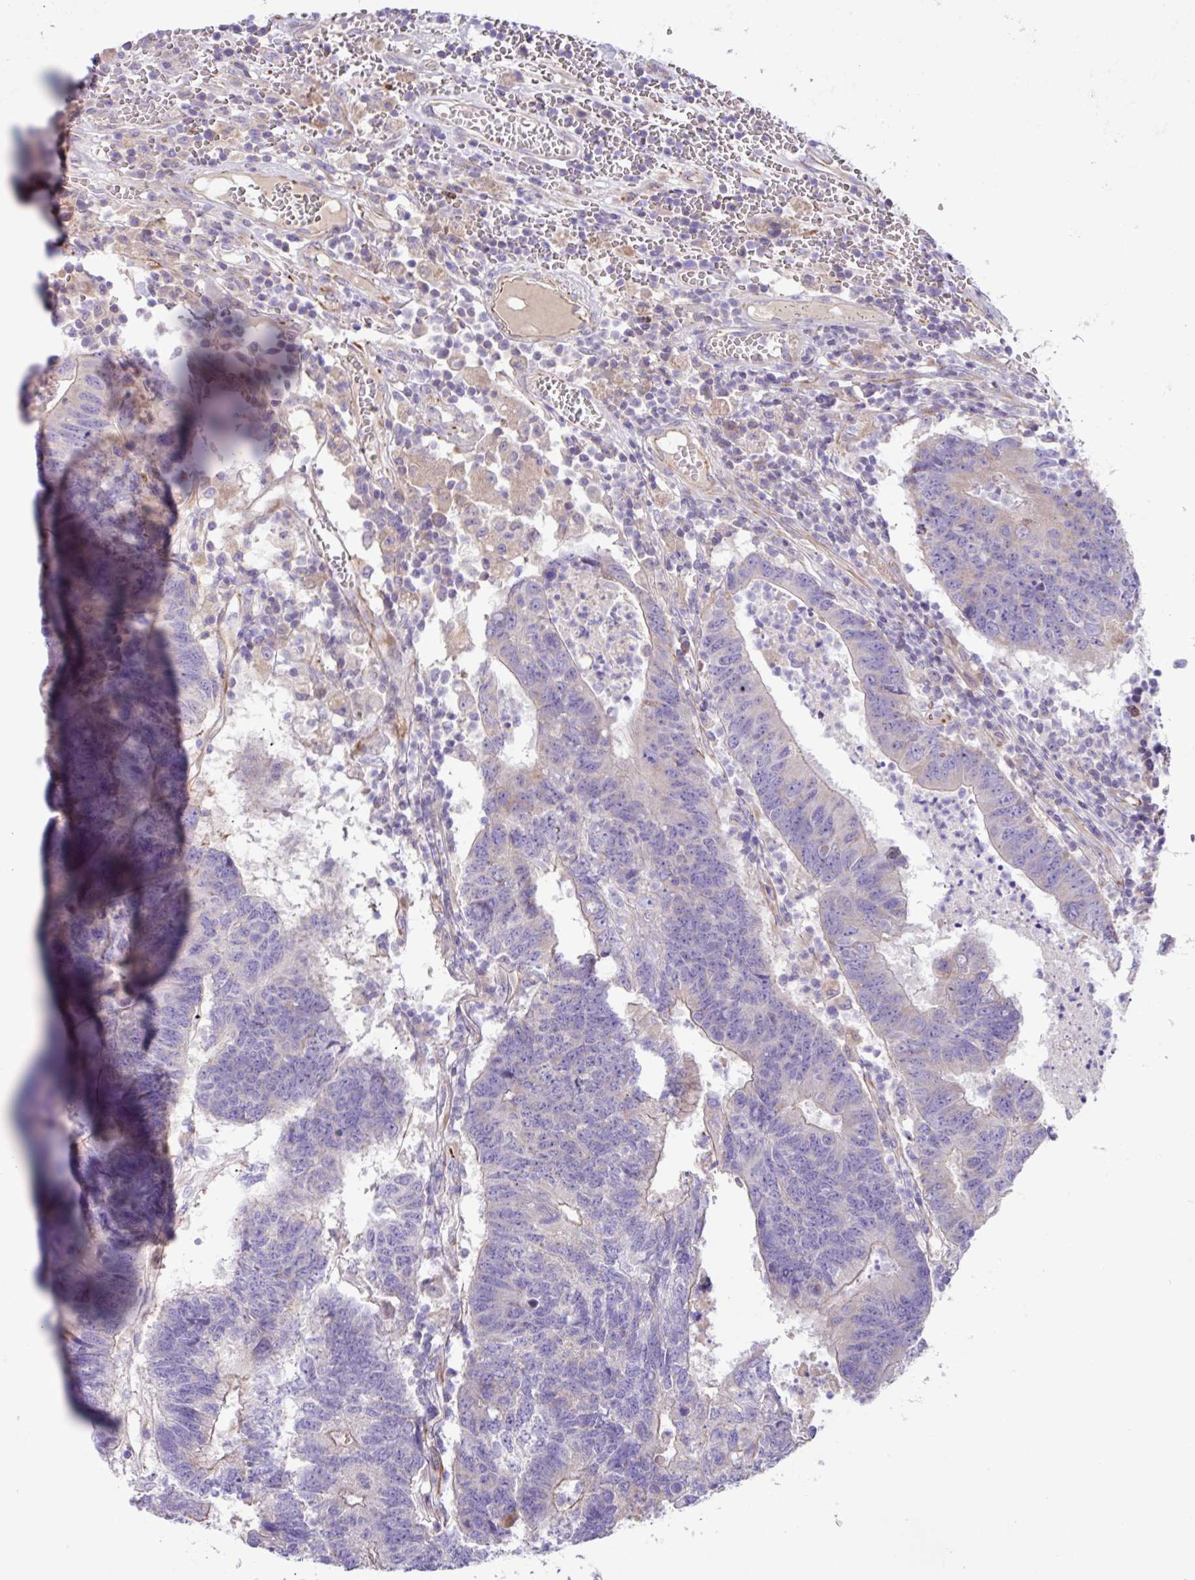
{"staining": {"intensity": "weak", "quantity": "<25%", "location": "cytoplasmic/membranous"}, "tissue": "colorectal cancer", "cell_type": "Tumor cells", "image_type": "cancer", "snomed": [{"axis": "morphology", "description": "Adenocarcinoma, NOS"}, {"axis": "topography", "description": "Colon"}], "caption": "Tumor cells are negative for protein expression in human colorectal adenocarcinoma. (Brightfield microscopy of DAB (3,3'-diaminobenzidine) IHC at high magnification).", "gene": "MRM2", "patient": {"sex": "female", "age": 48}}